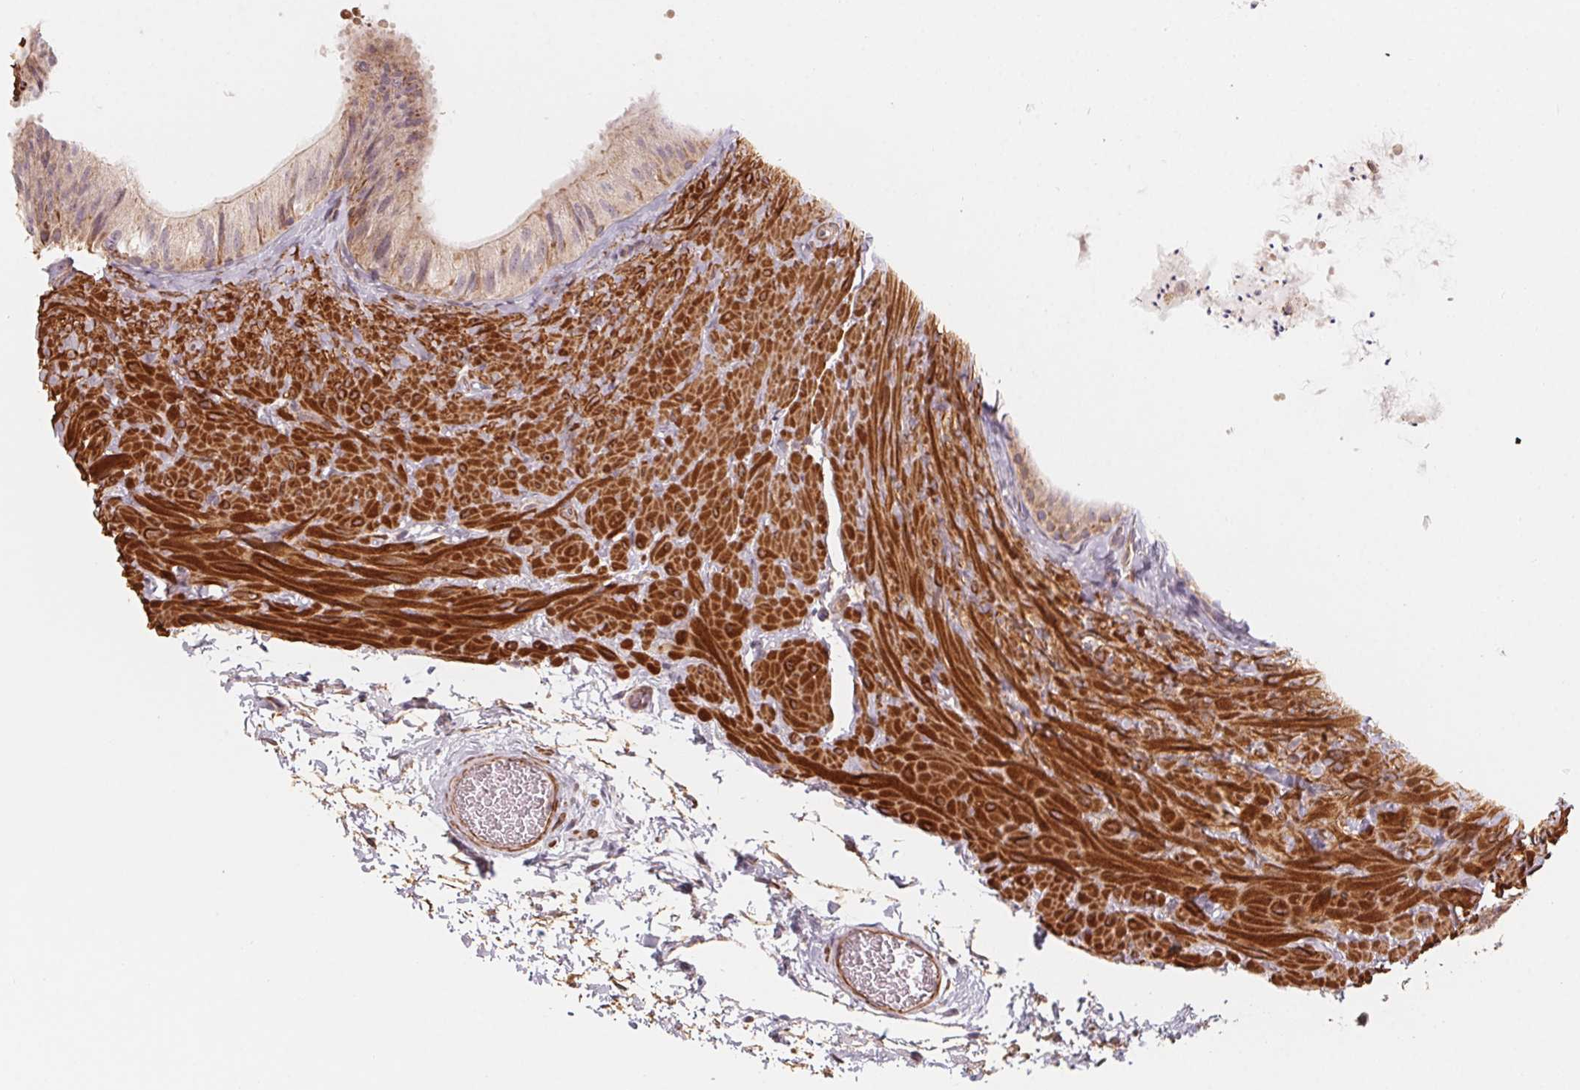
{"staining": {"intensity": "negative", "quantity": "none", "location": "none"}, "tissue": "epididymis", "cell_type": "Glandular cells", "image_type": "normal", "snomed": [{"axis": "morphology", "description": "Normal tissue, NOS"}, {"axis": "topography", "description": "Epididymis, spermatic cord, NOS"}, {"axis": "topography", "description": "Epididymis"}], "caption": "This is an IHC image of unremarkable epididymis. There is no positivity in glandular cells.", "gene": "CCDC112", "patient": {"sex": "male", "age": 31}}